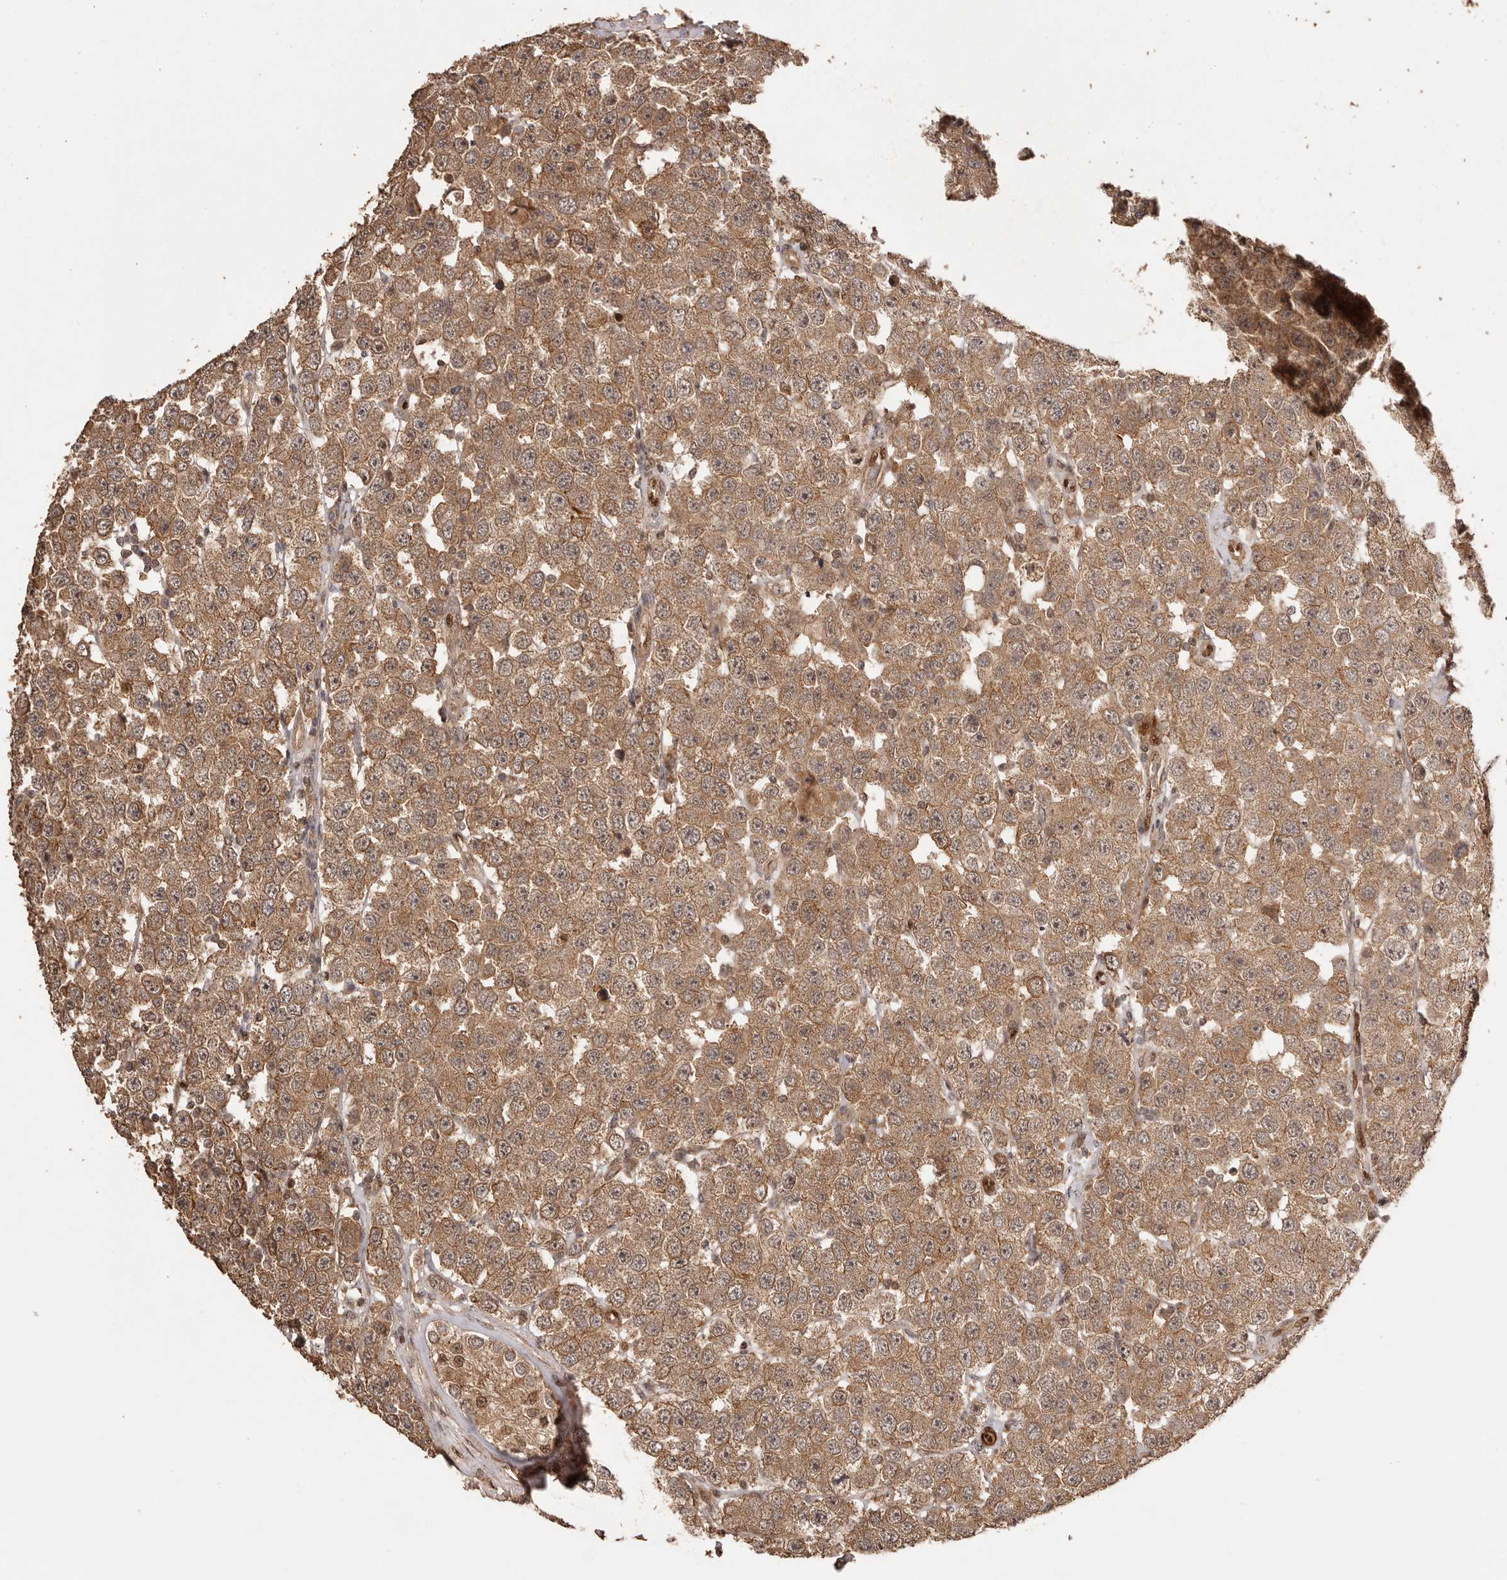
{"staining": {"intensity": "moderate", "quantity": ">75%", "location": "cytoplasmic/membranous"}, "tissue": "testis cancer", "cell_type": "Tumor cells", "image_type": "cancer", "snomed": [{"axis": "morphology", "description": "Seminoma, NOS"}, {"axis": "topography", "description": "Testis"}], "caption": "Immunohistochemical staining of human testis cancer shows moderate cytoplasmic/membranous protein positivity in about >75% of tumor cells.", "gene": "UBR2", "patient": {"sex": "male", "age": 28}}